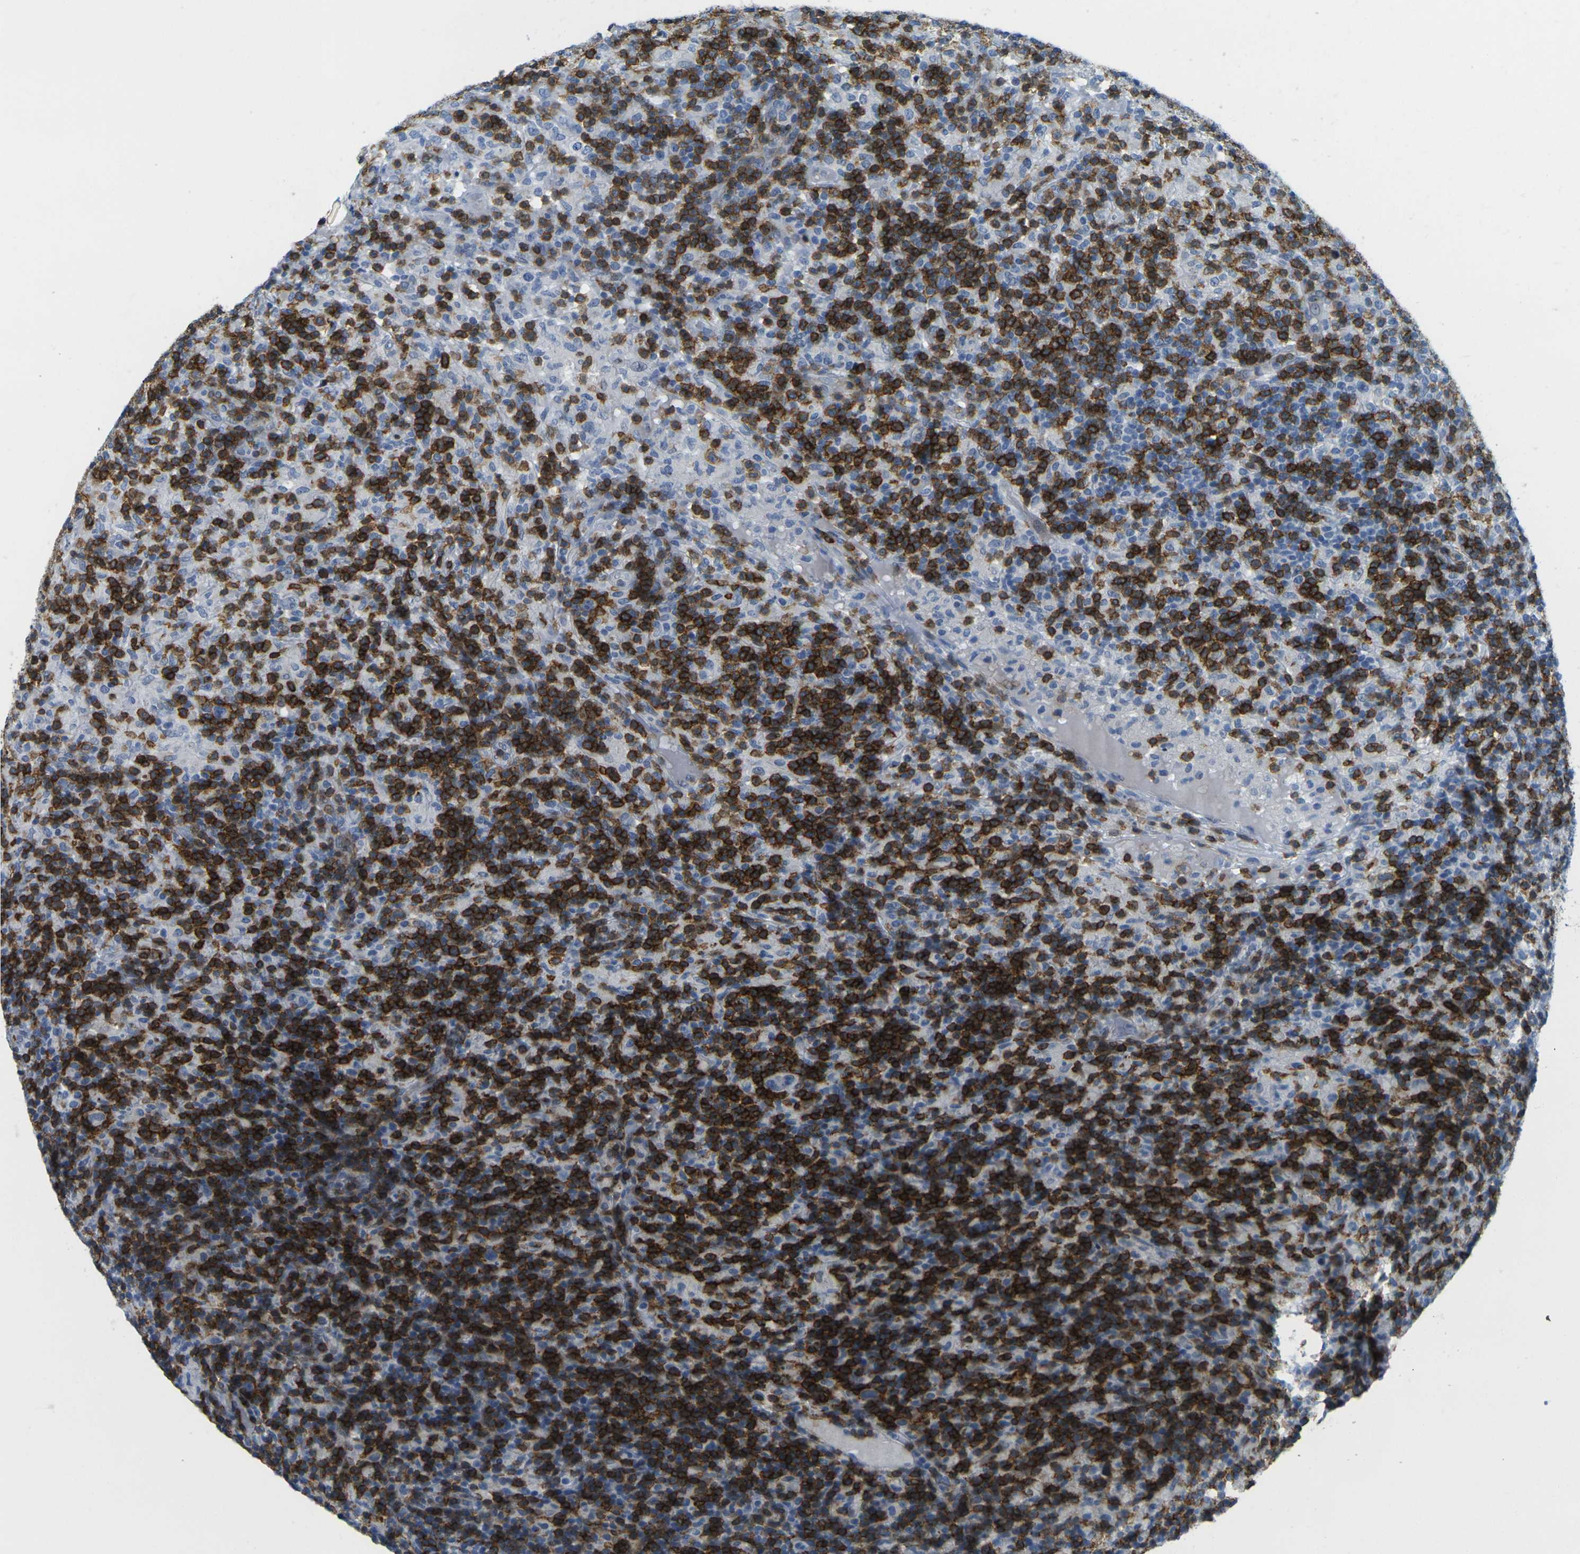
{"staining": {"intensity": "negative", "quantity": "none", "location": "none"}, "tissue": "lymphoma", "cell_type": "Tumor cells", "image_type": "cancer", "snomed": [{"axis": "morphology", "description": "Hodgkin's disease, NOS"}, {"axis": "topography", "description": "Lymph node"}], "caption": "Immunohistochemical staining of human lymphoma displays no significant staining in tumor cells. (DAB IHC visualized using brightfield microscopy, high magnification).", "gene": "CD3D", "patient": {"sex": "male", "age": 70}}